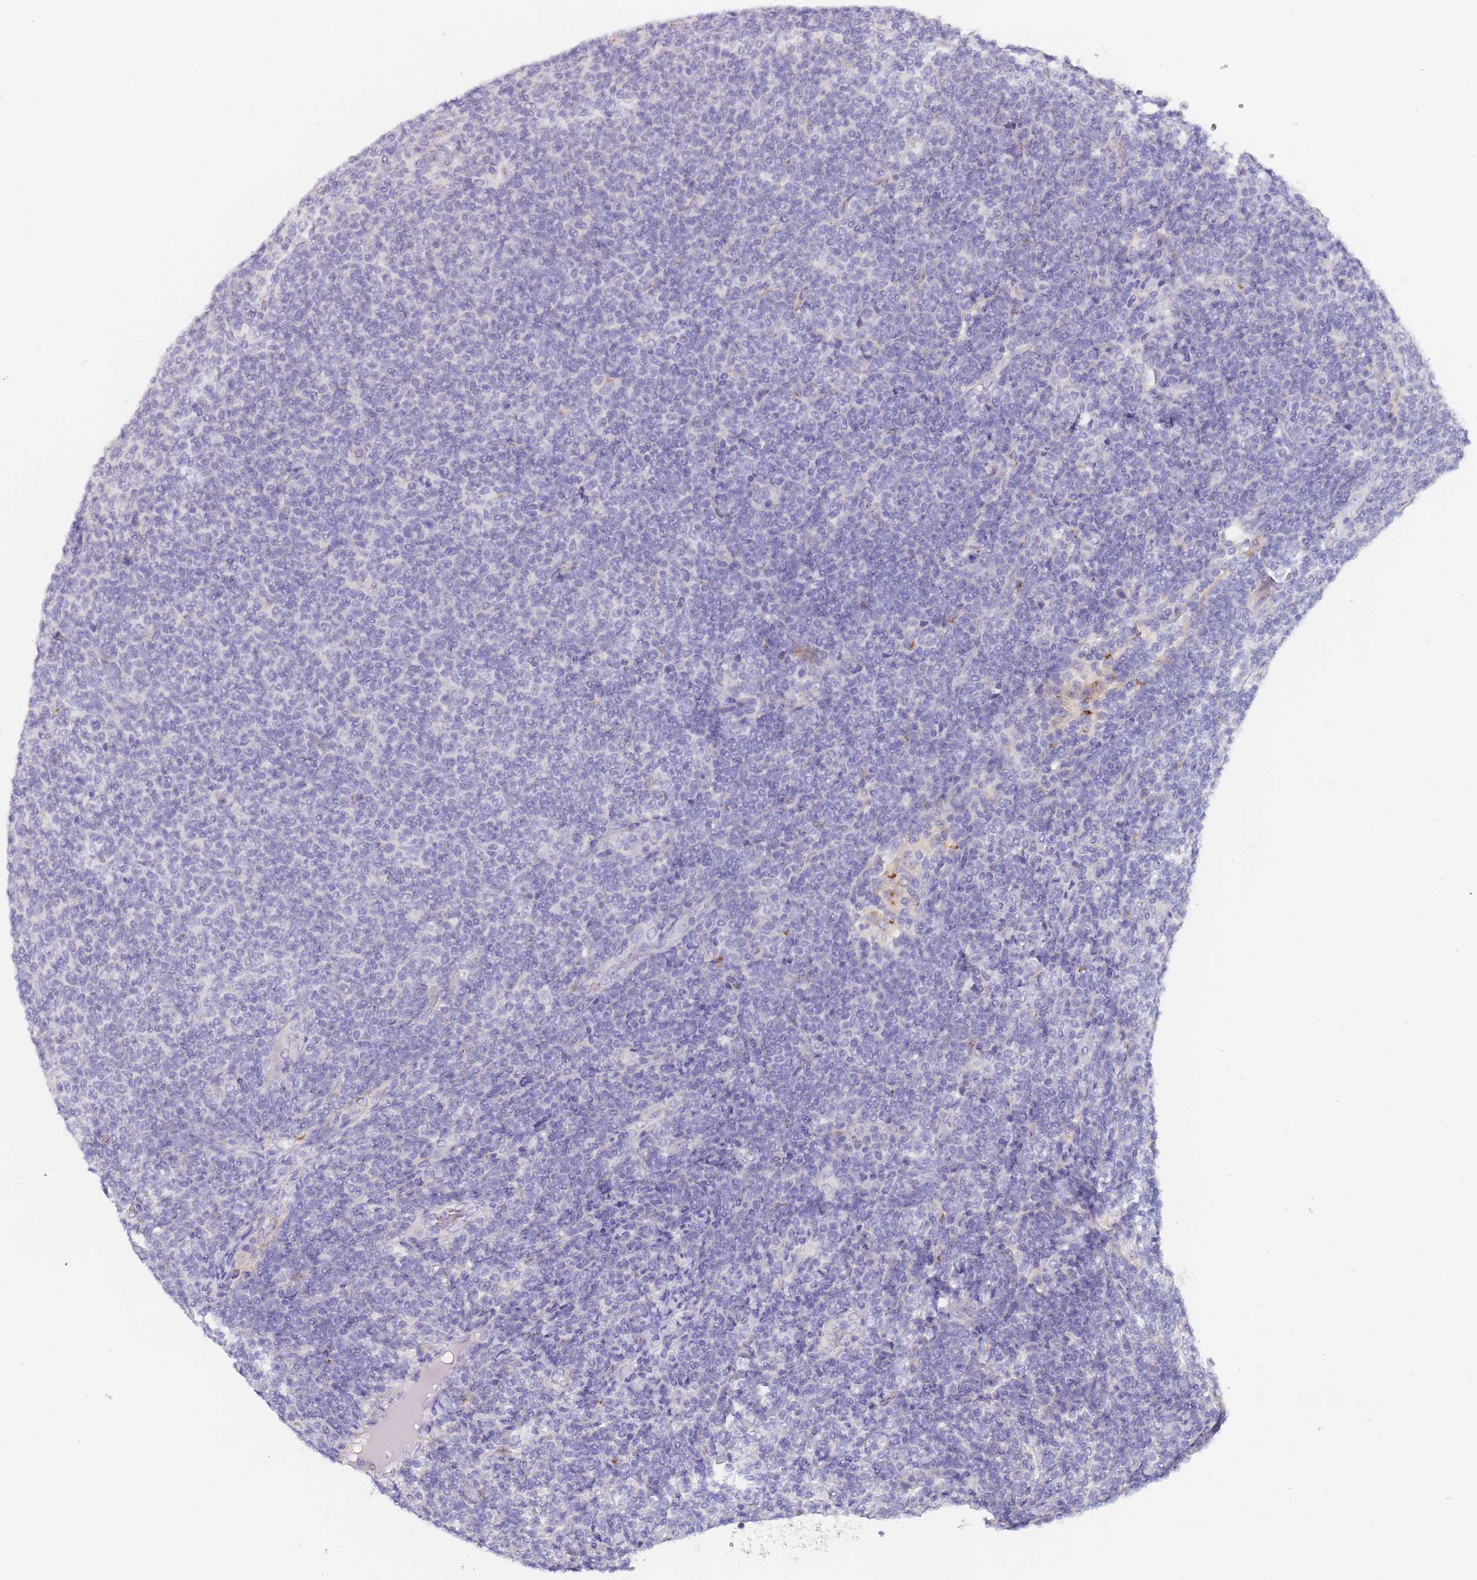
{"staining": {"intensity": "negative", "quantity": "none", "location": "none"}, "tissue": "lymphoma", "cell_type": "Tumor cells", "image_type": "cancer", "snomed": [{"axis": "morphology", "description": "Malignant lymphoma, non-Hodgkin's type, Low grade"}, {"axis": "topography", "description": "Lymph node"}], "caption": "Lymphoma was stained to show a protein in brown. There is no significant positivity in tumor cells.", "gene": "MAN1C1", "patient": {"sex": "male", "age": 66}}